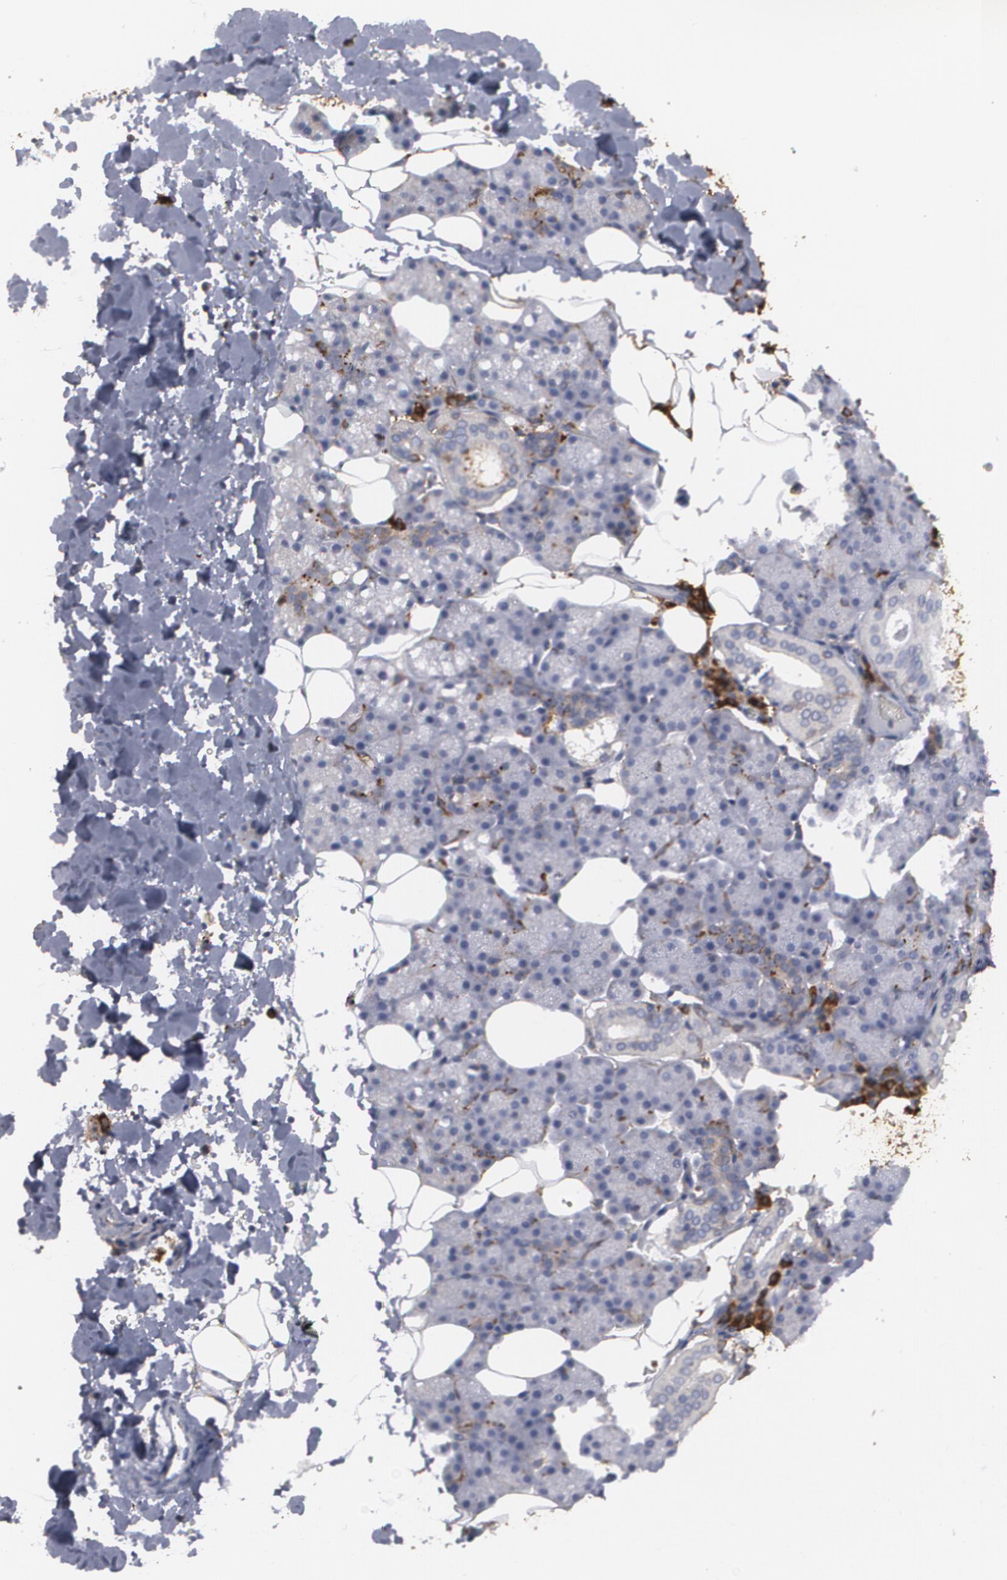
{"staining": {"intensity": "weak", "quantity": "<25%", "location": "cytoplasmic/membranous"}, "tissue": "salivary gland", "cell_type": "Glandular cells", "image_type": "normal", "snomed": [{"axis": "morphology", "description": "Normal tissue, NOS"}, {"axis": "topography", "description": "Lymph node"}, {"axis": "topography", "description": "Salivary gland"}], "caption": "High power microscopy histopathology image of an IHC histopathology image of benign salivary gland, revealing no significant expression in glandular cells.", "gene": "ODC1", "patient": {"sex": "male", "age": 8}}